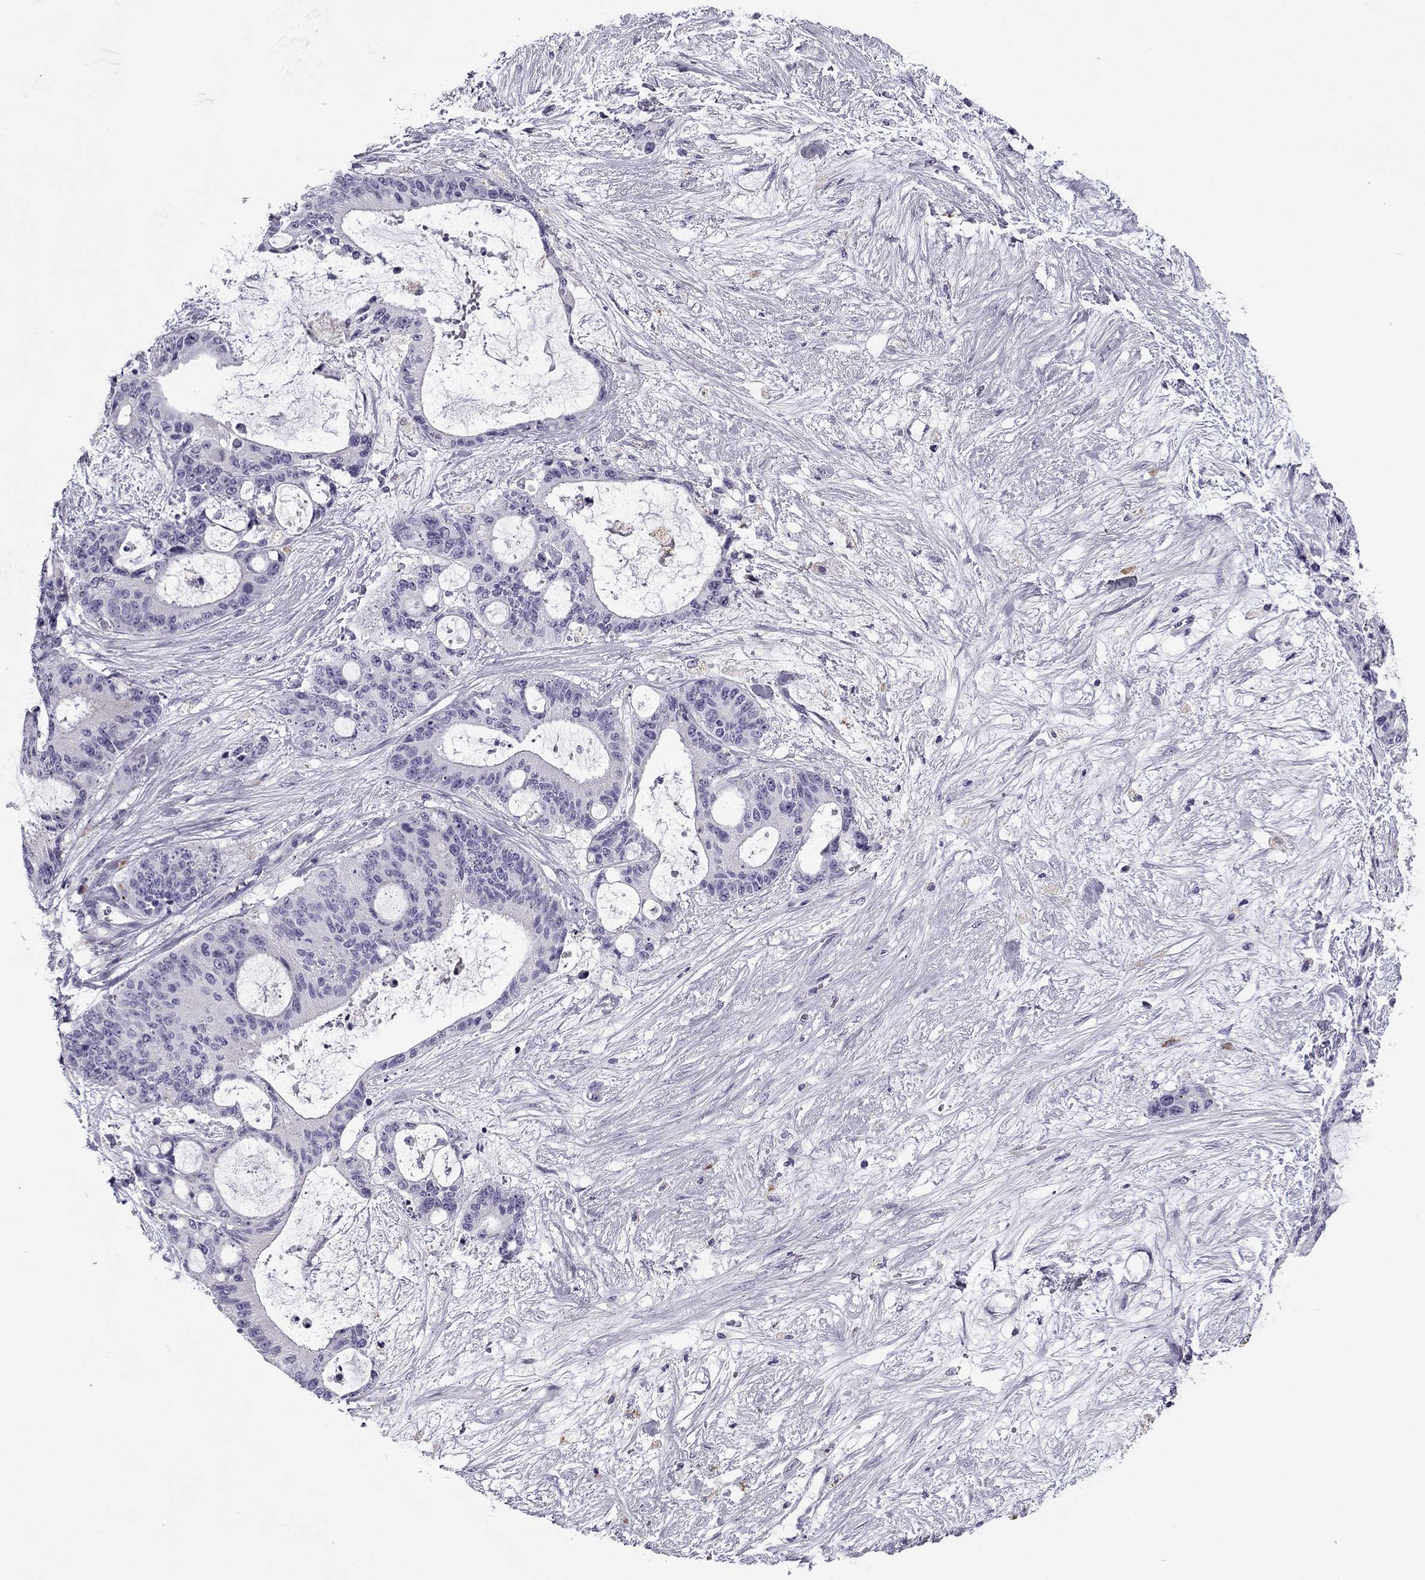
{"staining": {"intensity": "negative", "quantity": "none", "location": "none"}, "tissue": "liver cancer", "cell_type": "Tumor cells", "image_type": "cancer", "snomed": [{"axis": "morphology", "description": "Normal tissue, NOS"}, {"axis": "morphology", "description": "Cholangiocarcinoma"}, {"axis": "topography", "description": "Liver"}, {"axis": "topography", "description": "Peripheral nerve tissue"}], "caption": "Tumor cells show no significant expression in liver cancer (cholangiocarcinoma). Nuclei are stained in blue.", "gene": "MC5R", "patient": {"sex": "female", "age": 73}}